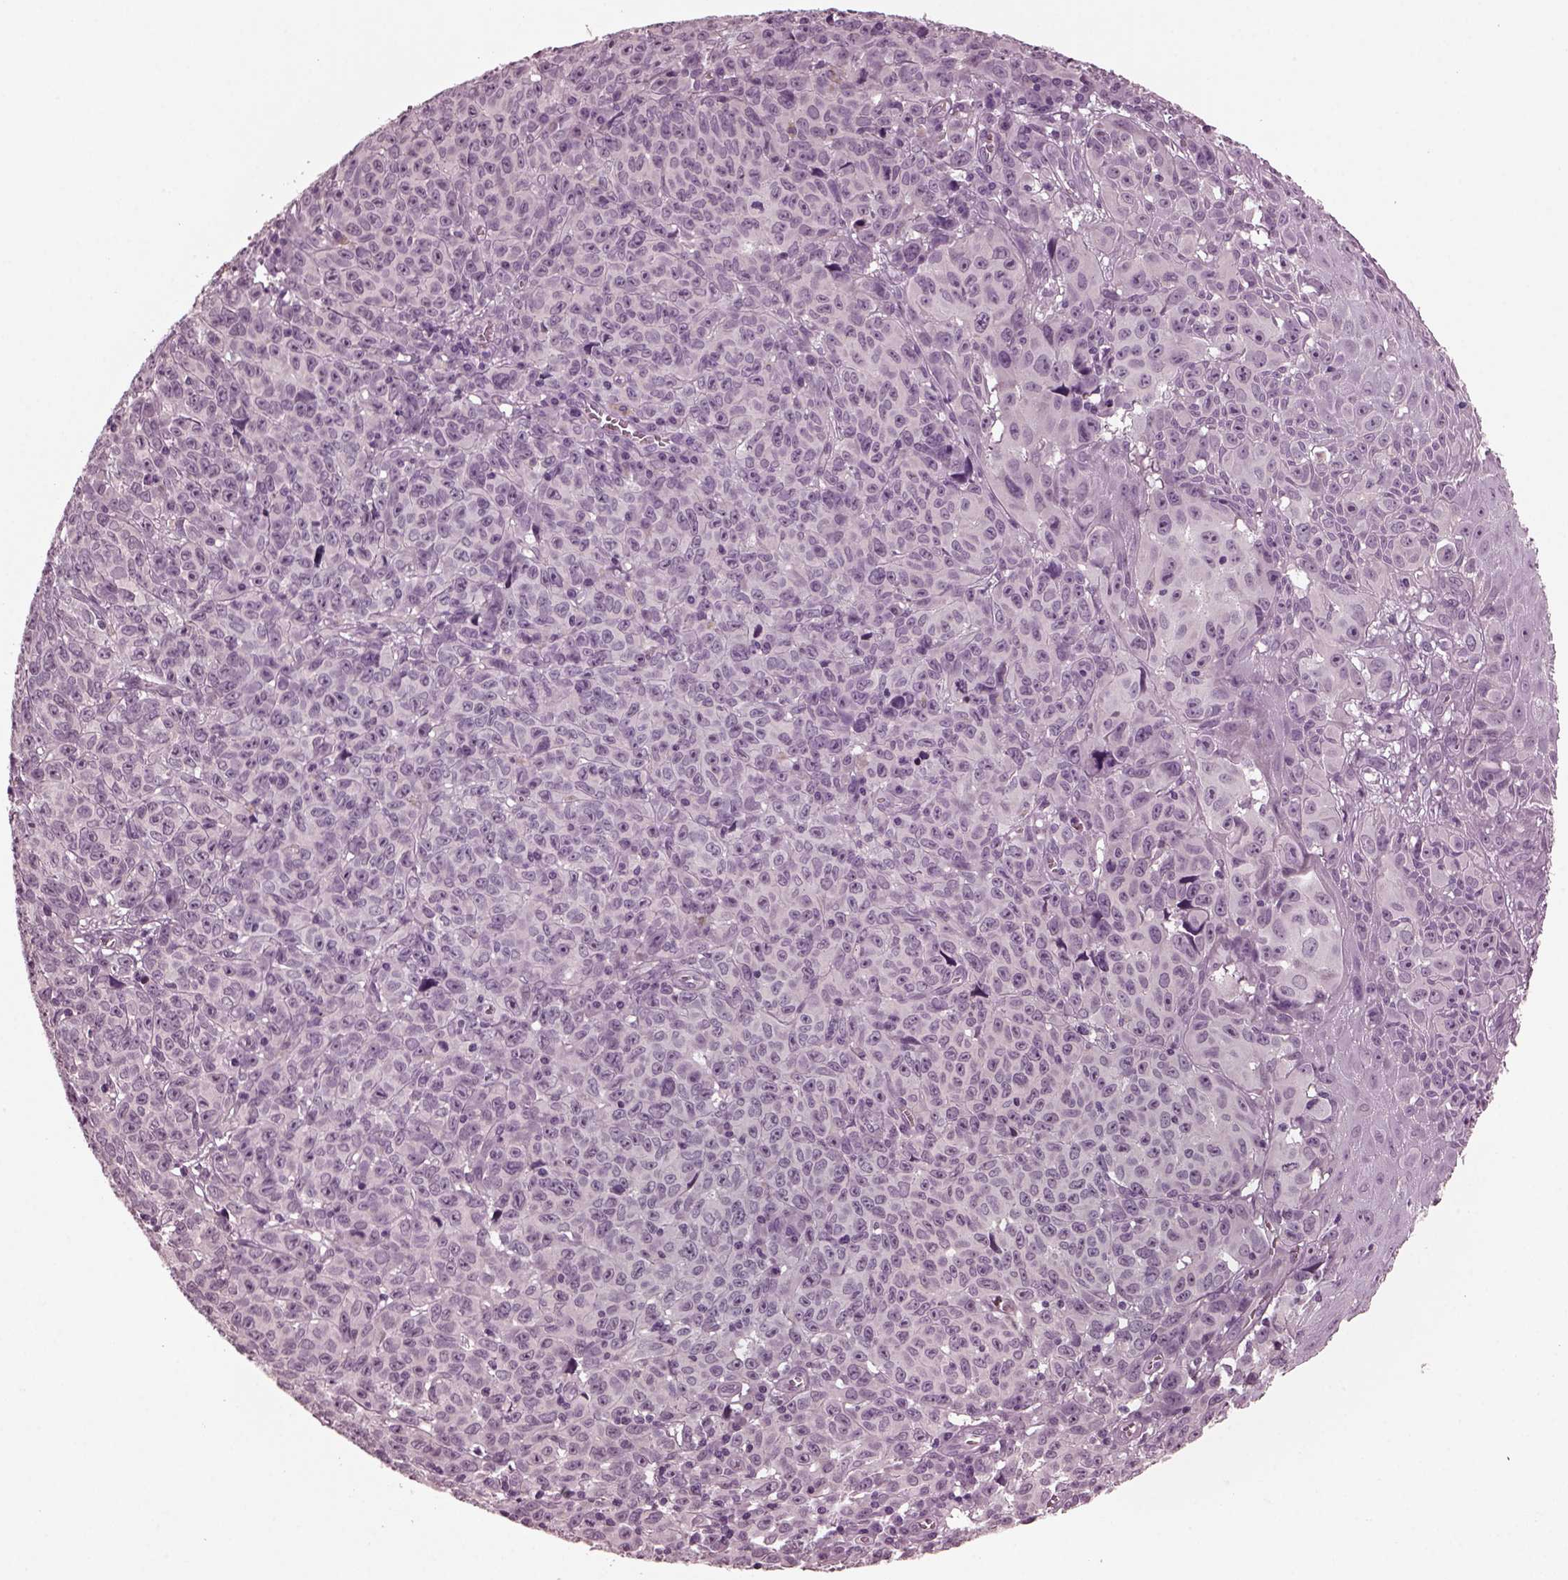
{"staining": {"intensity": "negative", "quantity": "none", "location": "none"}, "tissue": "melanoma", "cell_type": "Tumor cells", "image_type": "cancer", "snomed": [{"axis": "morphology", "description": "Malignant melanoma, NOS"}, {"axis": "topography", "description": "Vulva, labia, clitoris and Bartholin´s gland, NO"}], "caption": "DAB (3,3'-diaminobenzidine) immunohistochemical staining of human melanoma exhibits no significant staining in tumor cells.", "gene": "MIB2", "patient": {"sex": "female", "age": 75}}